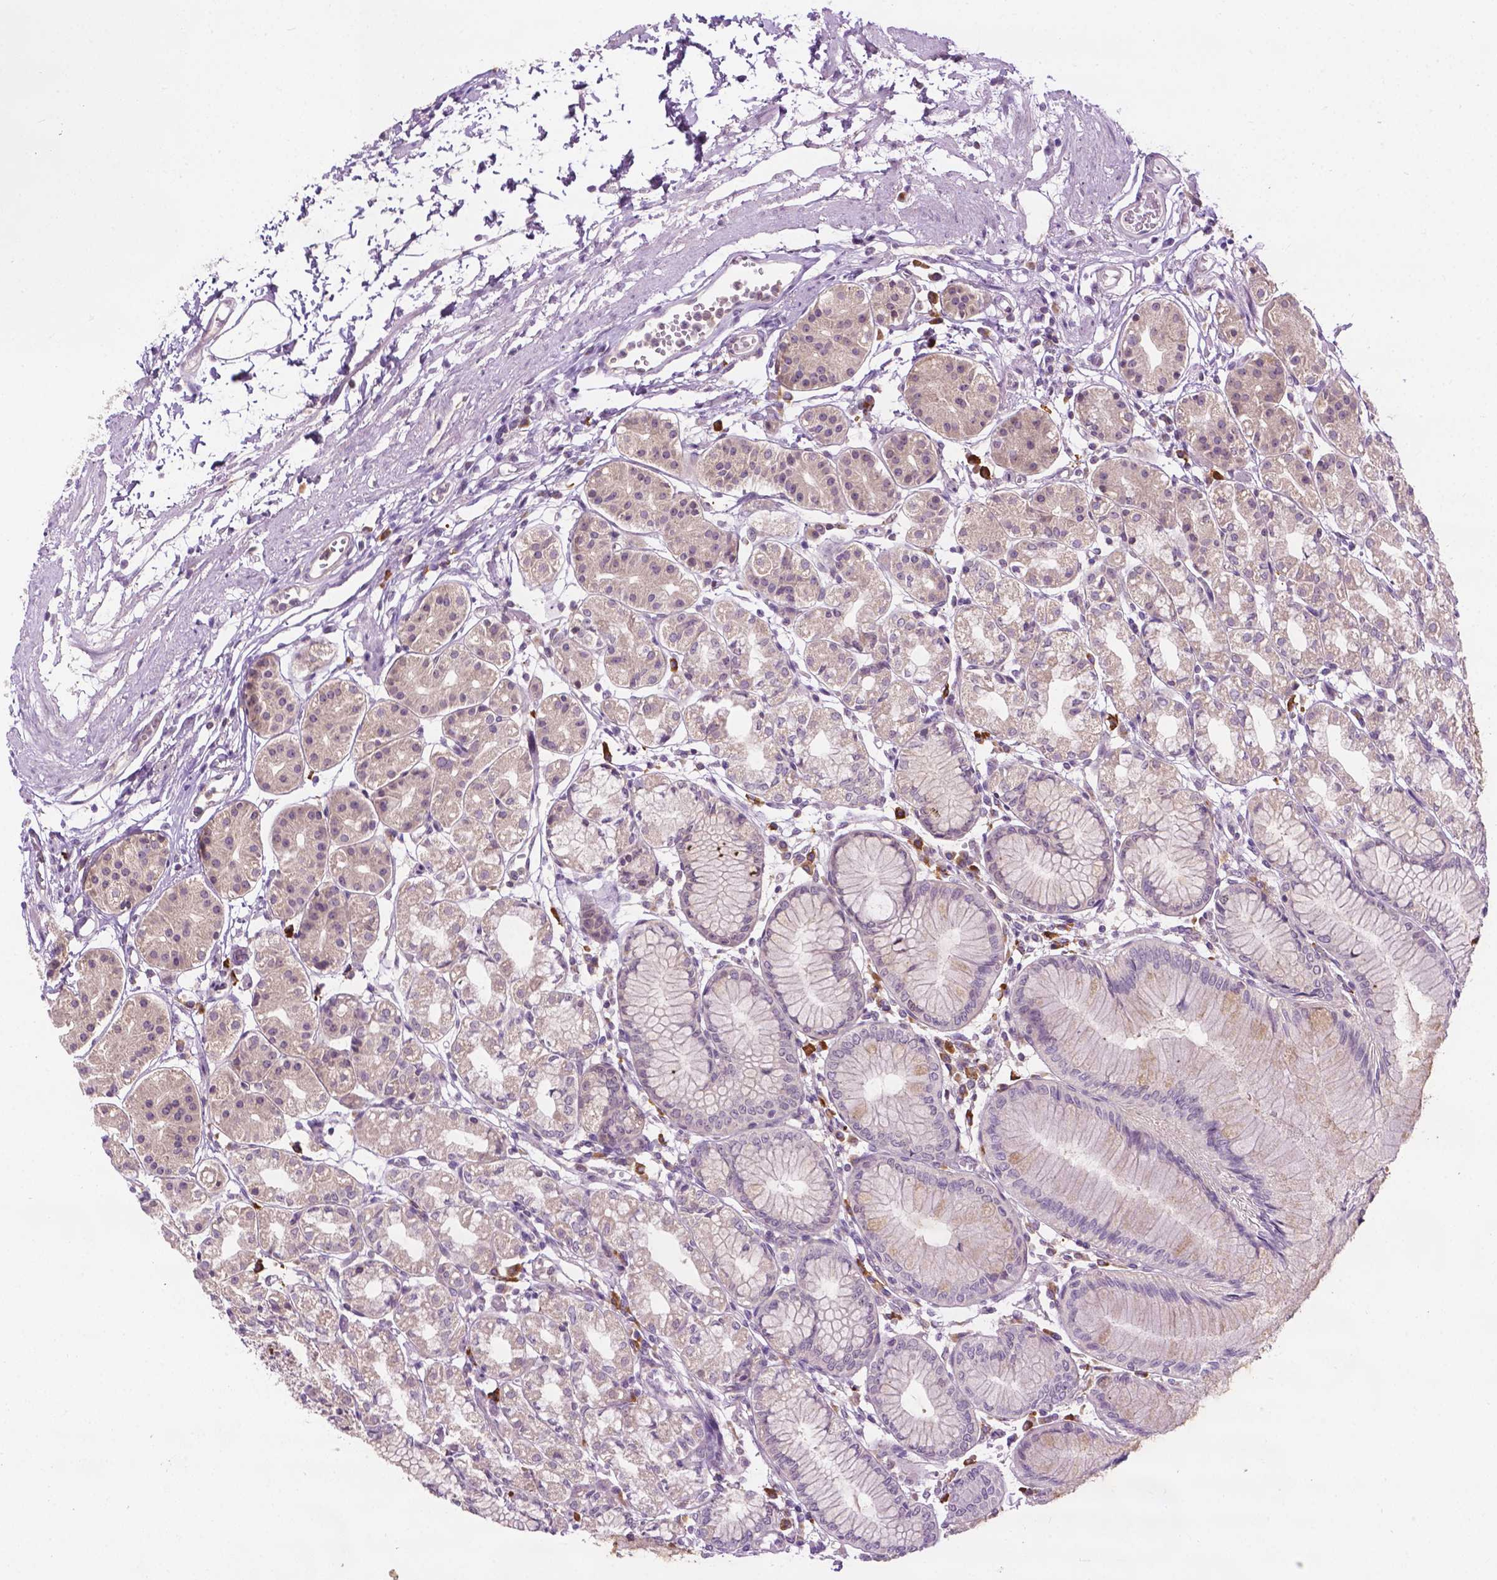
{"staining": {"intensity": "weak", "quantity": "25%-75%", "location": "cytoplasmic/membranous,nuclear"}, "tissue": "stomach", "cell_type": "Glandular cells", "image_type": "normal", "snomed": [{"axis": "morphology", "description": "Normal tissue, NOS"}, {"axis": "topography", "description": "Skeletal muscle"}, {"axis": "topography", "description": "Stomach"}], "caption": "Weak cytoplasmic/membranous,nuclear expression for a protein is identified in about 25%-75% of glandular cells of benign stomach using IHC.", "gene": "DENND4A", "patient": {"sex": "female", "age": 57}}